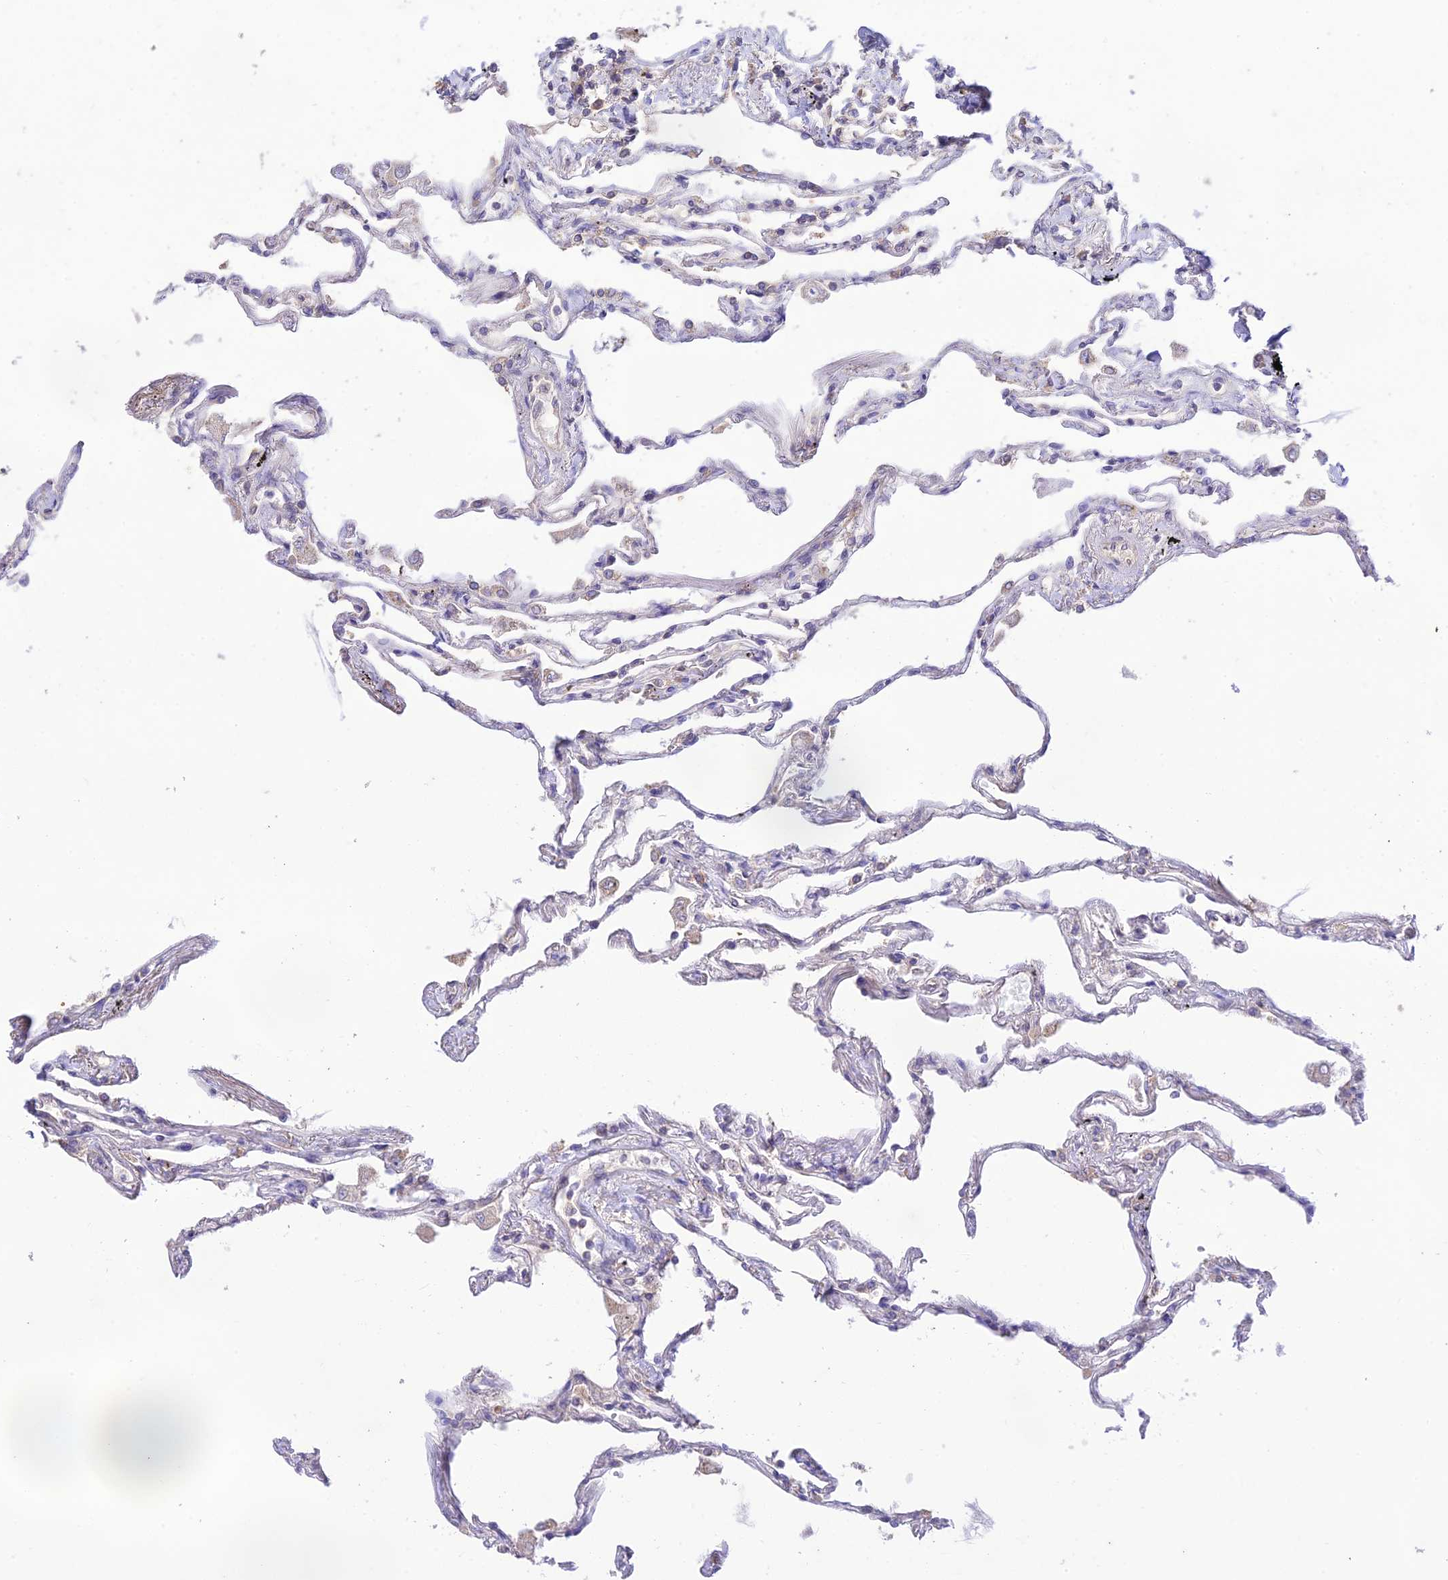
{"staining": {"intensity": "negative", "quantity": "none", "location": "none"}, "tissue": "lung", "cell_type": "Alveolar cells", "image_type": "normal", "snomed": [{"axis": "morphology", "description": "Normal tissue, NOS"}, {"axis": "topography", "description": "Lung"}], "caption": "Immunohistochemistry of normal lung reveals no expression in alveolar cells. (DAB (3,3'-diaminobenzidine) immunohistochemistry (IHC), high magnification).", "gene": "TMEM259", "patient": {"sex": "female", "age": 67}}